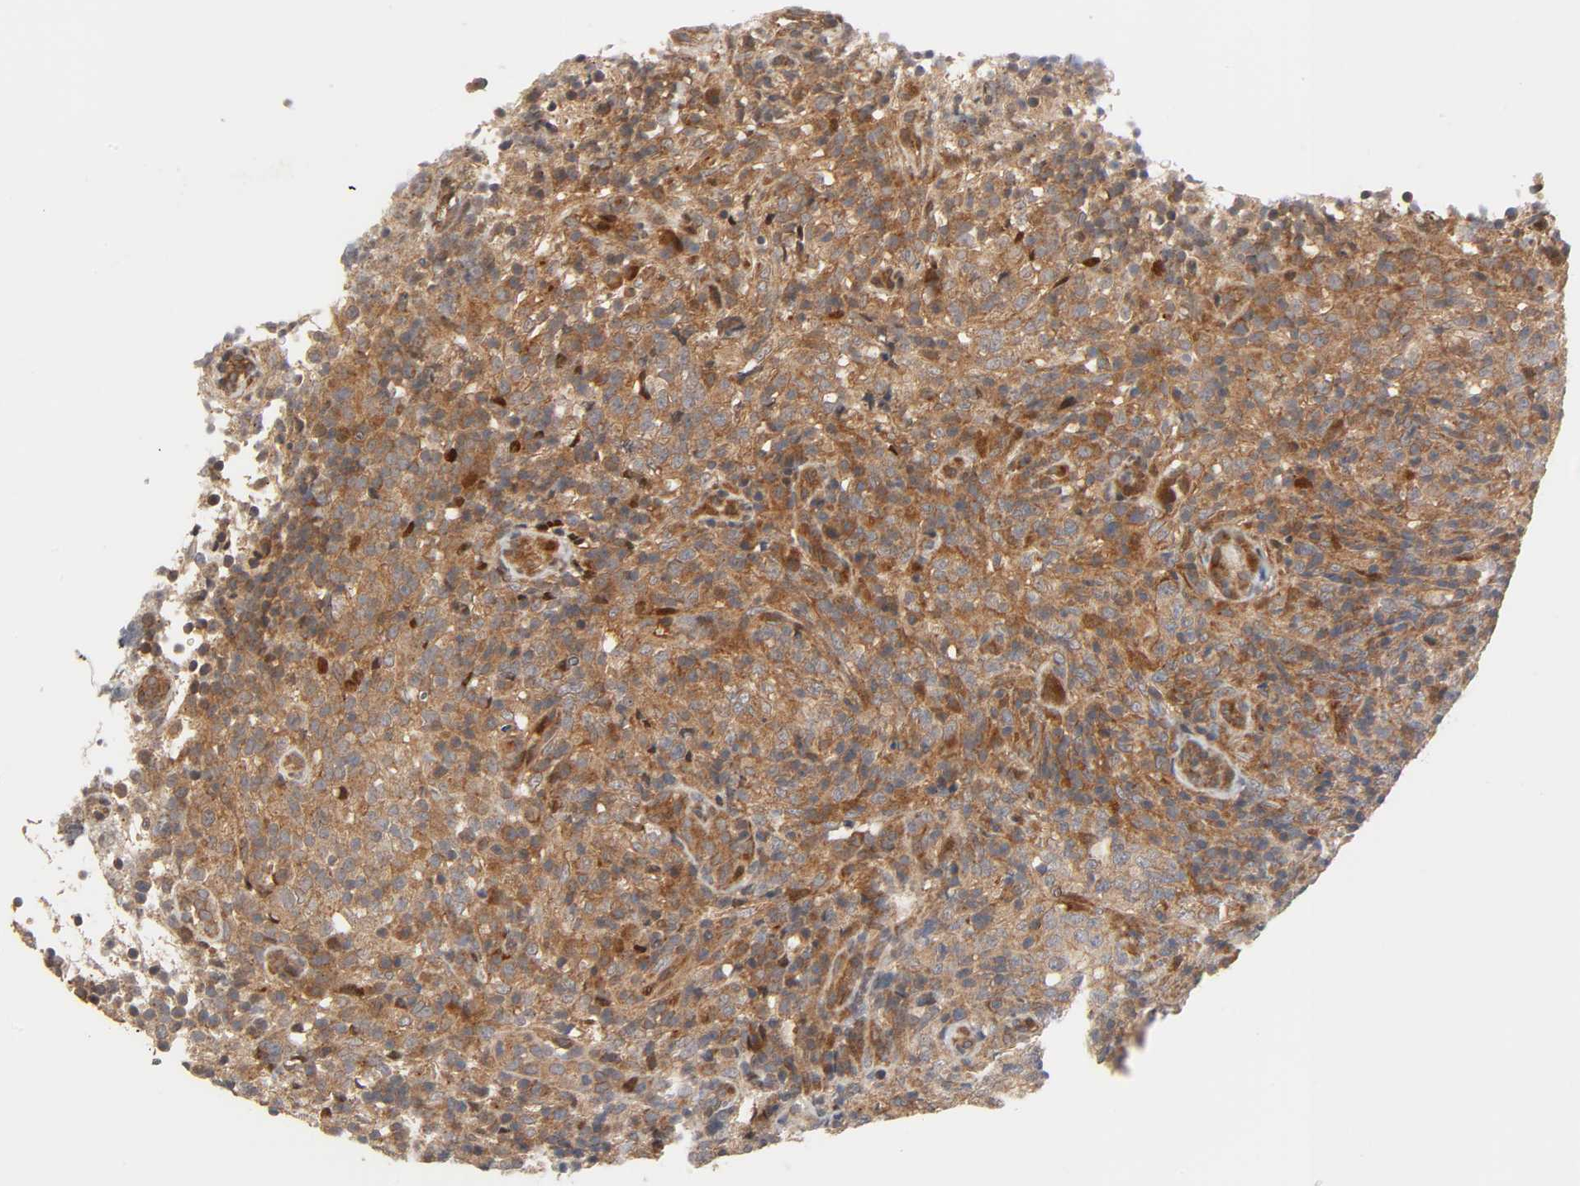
{"staining": {"intensity": "moderate", "quantity": ">75%", "location": "cytoplasmic/membranous"}, "tissue": "lymphoma", "cell_type": "Tumor cells", "image_type": "cancer", "snomed": [{"axis": "morphology", "description": "Malignant lymphoma, non-Hodgkin's type, High grade"}, {"axis": "topography", "description": "Lymph node"}], "caption": "An IHC histopathology image of tumor tissue is shown. Protein staining in brown labels moderate cytoplasmic/membranous positivity in lymphoma within tumor cells.", "gene": "NEMF", "patient": {"sex": "female", "age": 76}}